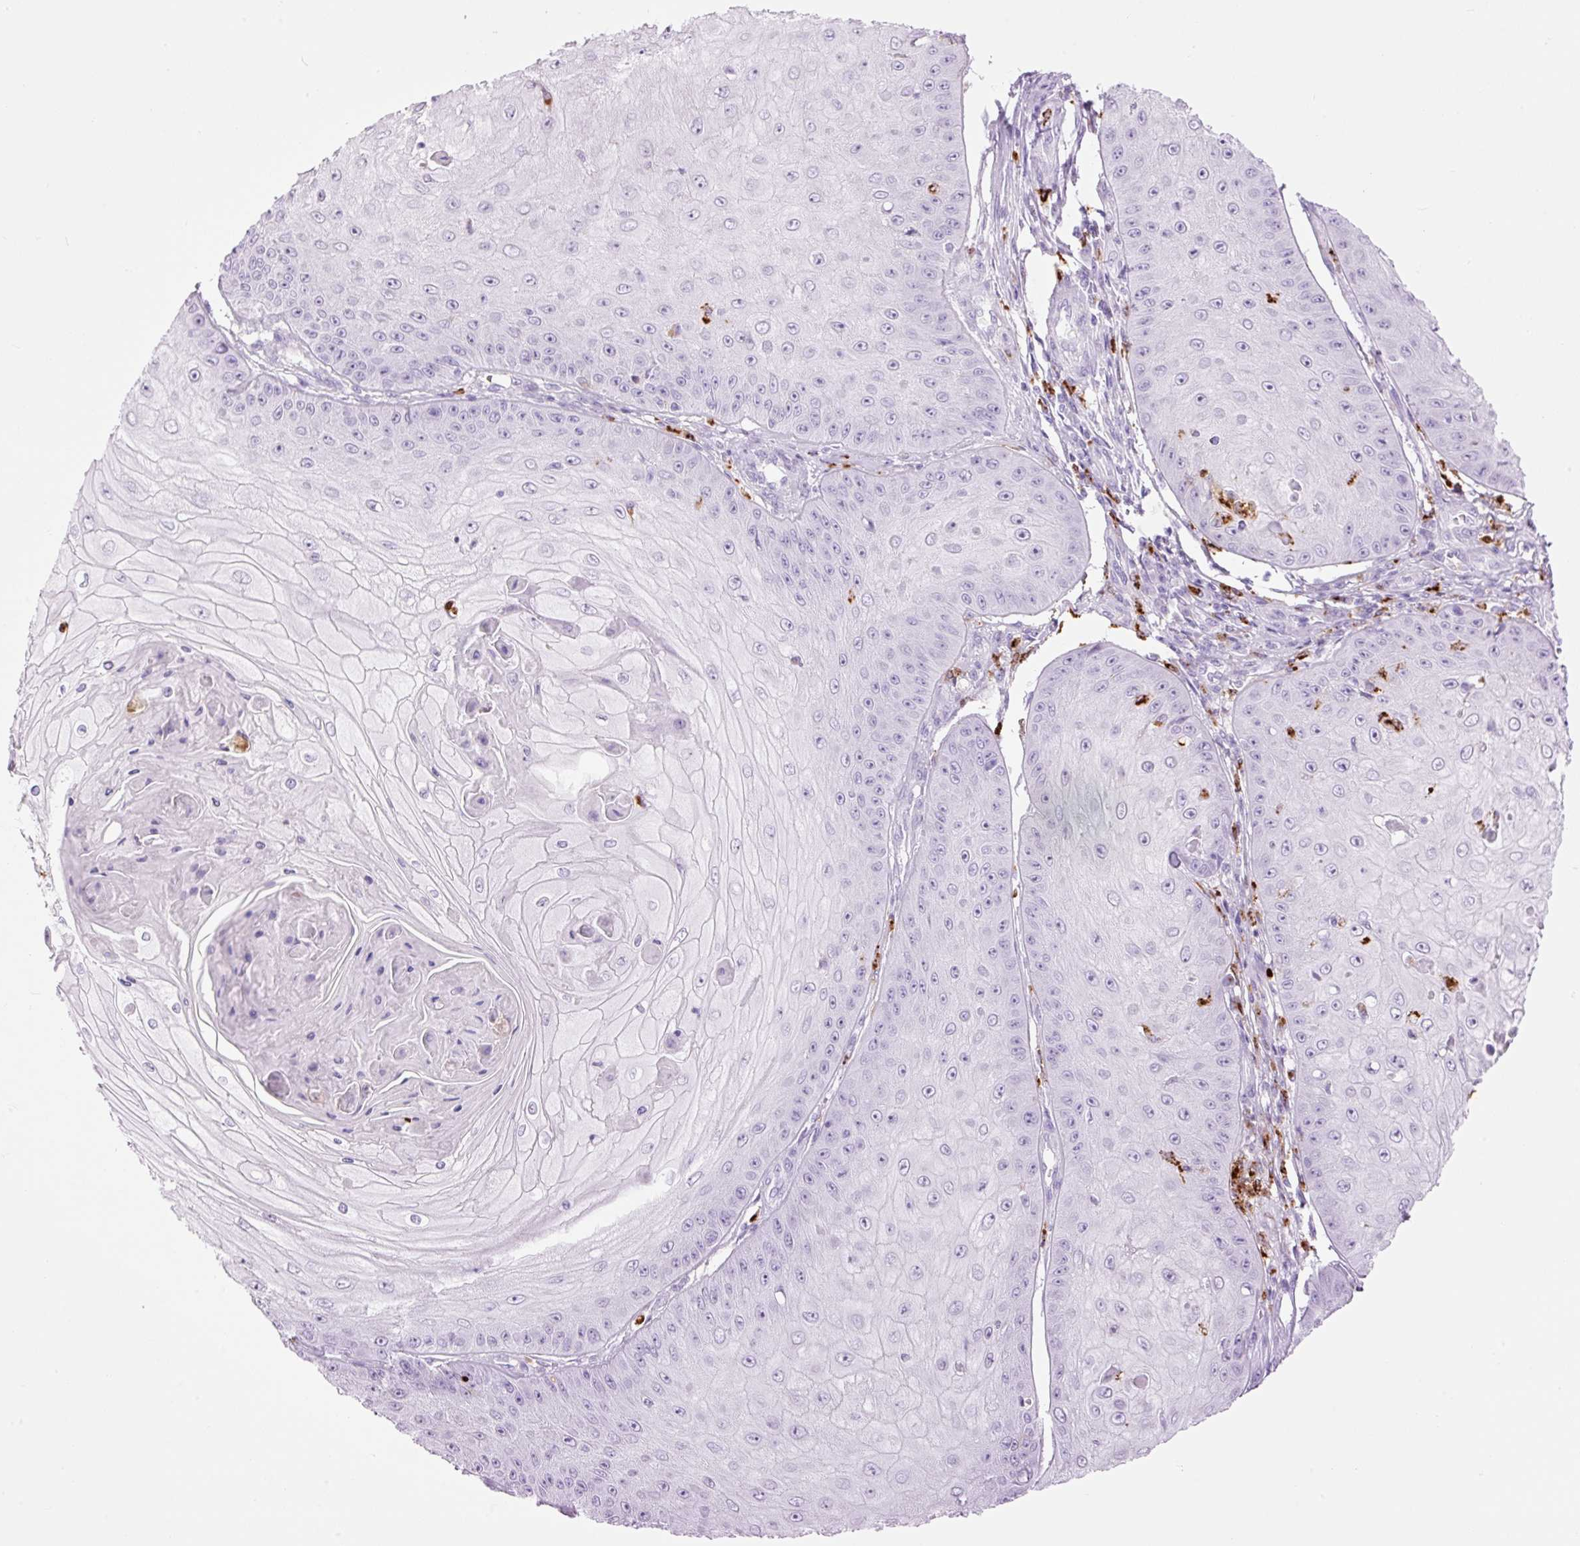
{"staining": {"intensity": "negative", "quantity": "none", "location": "none"}, "tissue": "skin cancer", "cell_type": "Tumor cells", "image_type": "cancer", "snomed": [{"axis": "morphology", "description": "Squamous cell carcinoma, NOS"}, {"axis": "topography", "description": "Skin"}], "caption": "The IHC histopathology image has no significant expression in tumor cells of skin cancer tissue. (Immunohistochemistry (ihc), brightfield microscopy, high magnification).", "gene": "LYZ", "patient": {"sex": "male", "age": 70}}